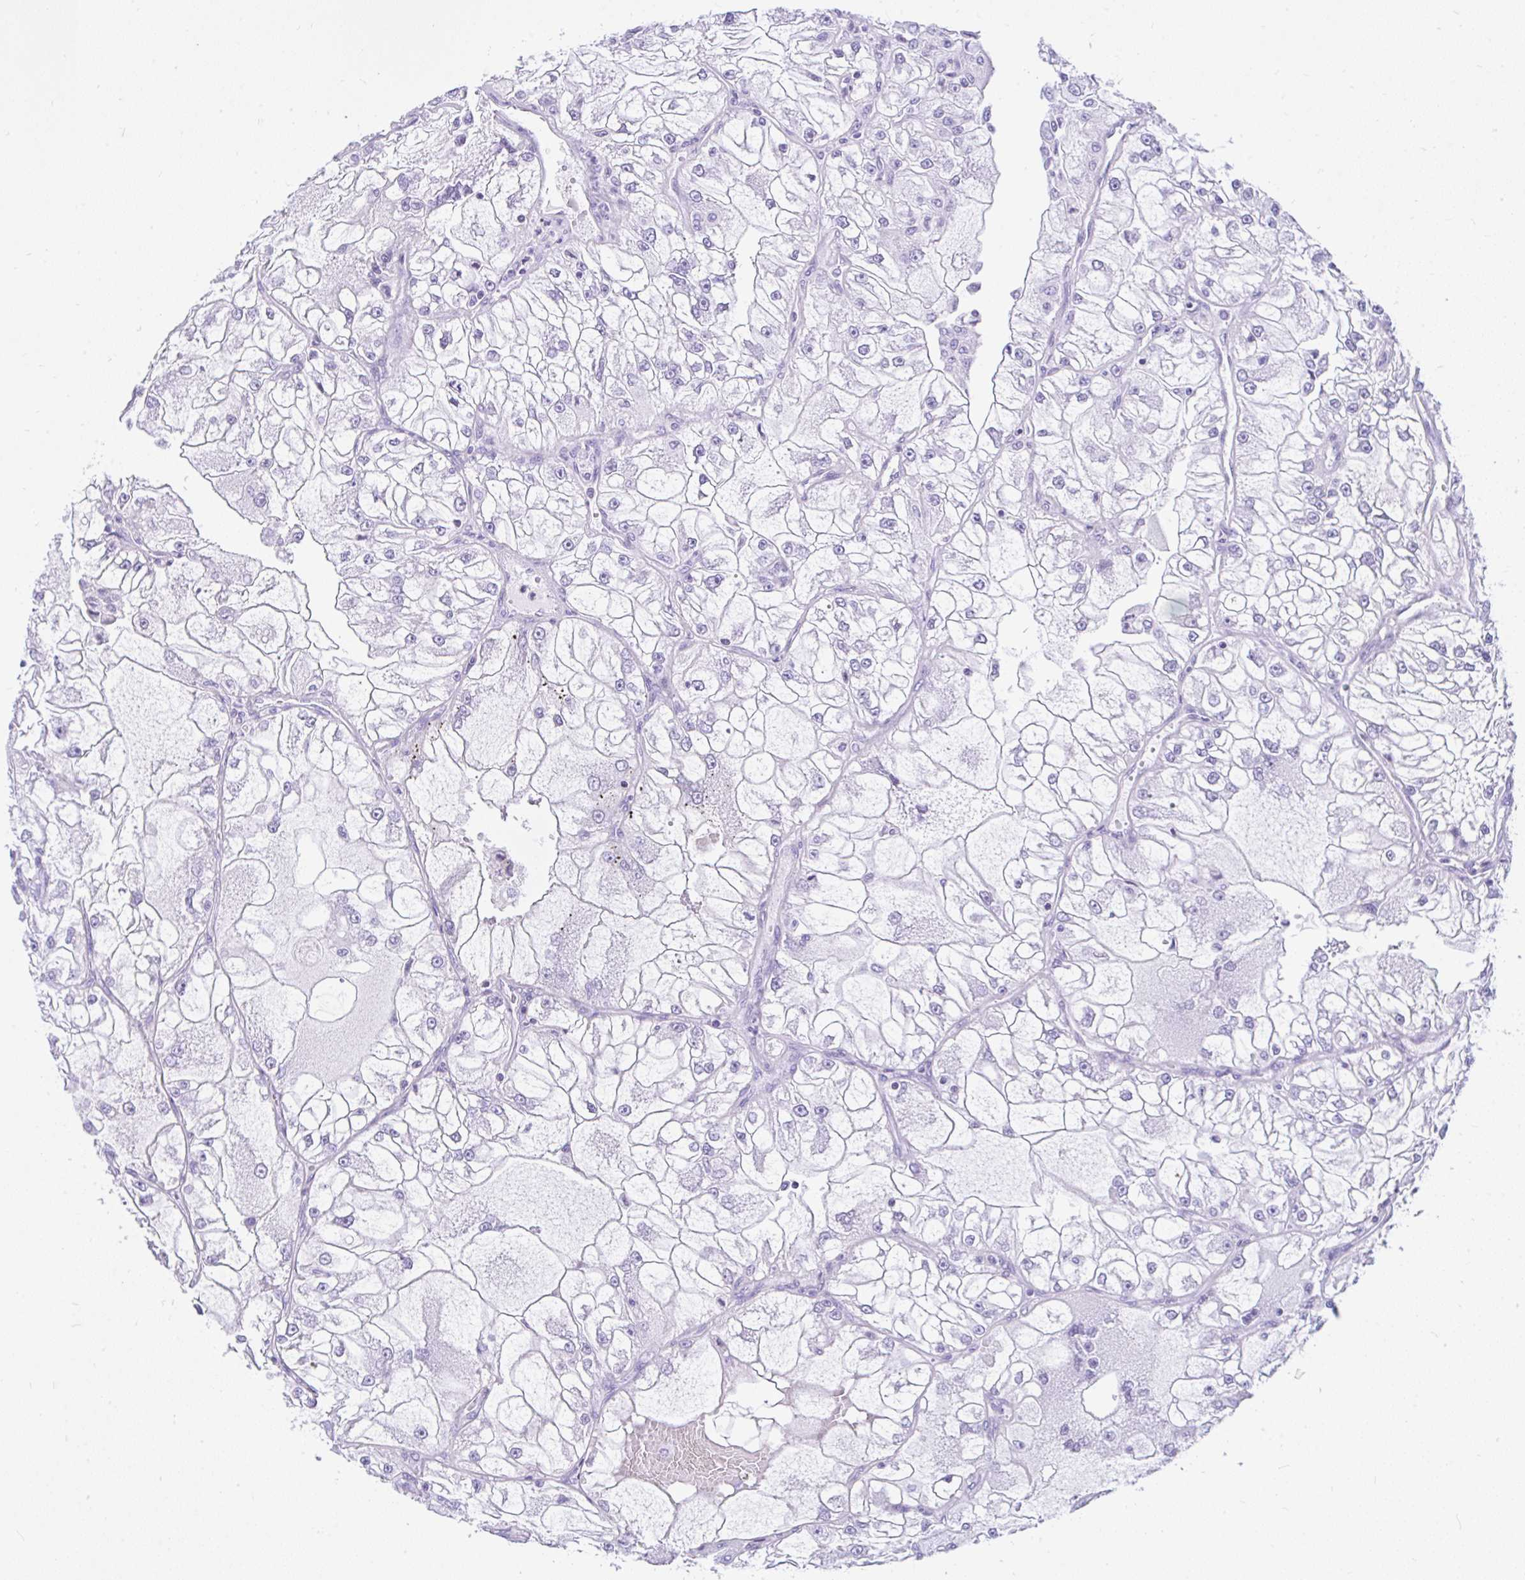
{"staining": {"intensity": "negative", "quantity": "none", "location": "none"}, "tissue": "renal cancer", "cell_type": "Tumor cells", "image_type": "cancer", "snomed": [{"axis": "morphology", "description": "Adenocarcinoma, NOS"}, {"axis": "topography", "description": "Kidney"}], "caption": "A micrograph of adenocarcinoma (renal) stained for a protein shows no brown staining in tumor cells.", "gene": "KRT27", "patient": {"sex": "female", "age": 72}}